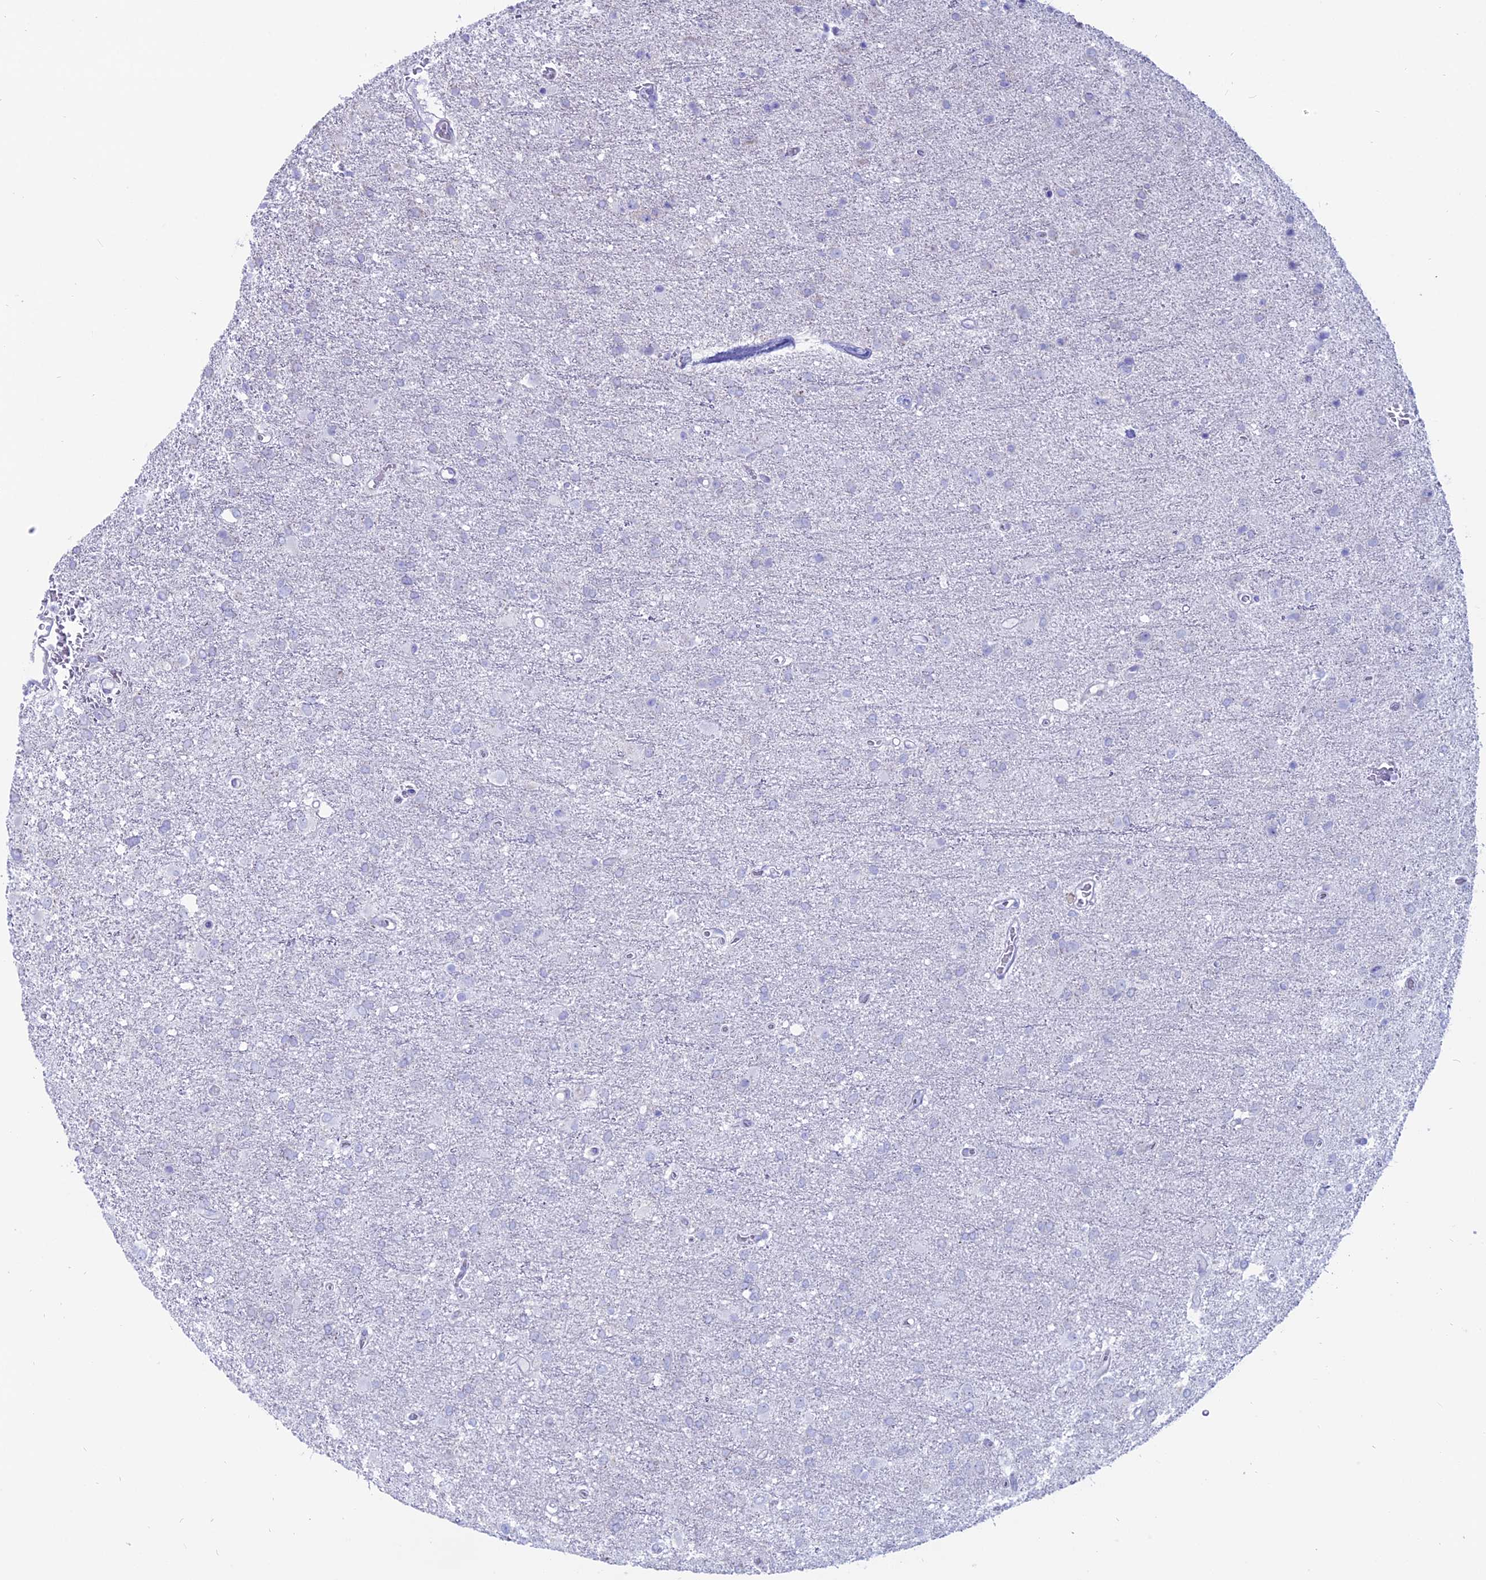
{"staining": {"intensity": "negative", "quantity": "none", "location": "none"}, "tissue": "glioma", "cell_type": "Tumor cells", "image_type": "cancer", "snomed": [{"axis": "morphology", "description": "Glioma, malignant, High grade"}, {"axis": "topography", "description": "Brain"}], "caption": "Tumor cells show no significant expression in glioma.", "gene": "OR2AE1", "patient": {"sex": "female", "age": 74}}